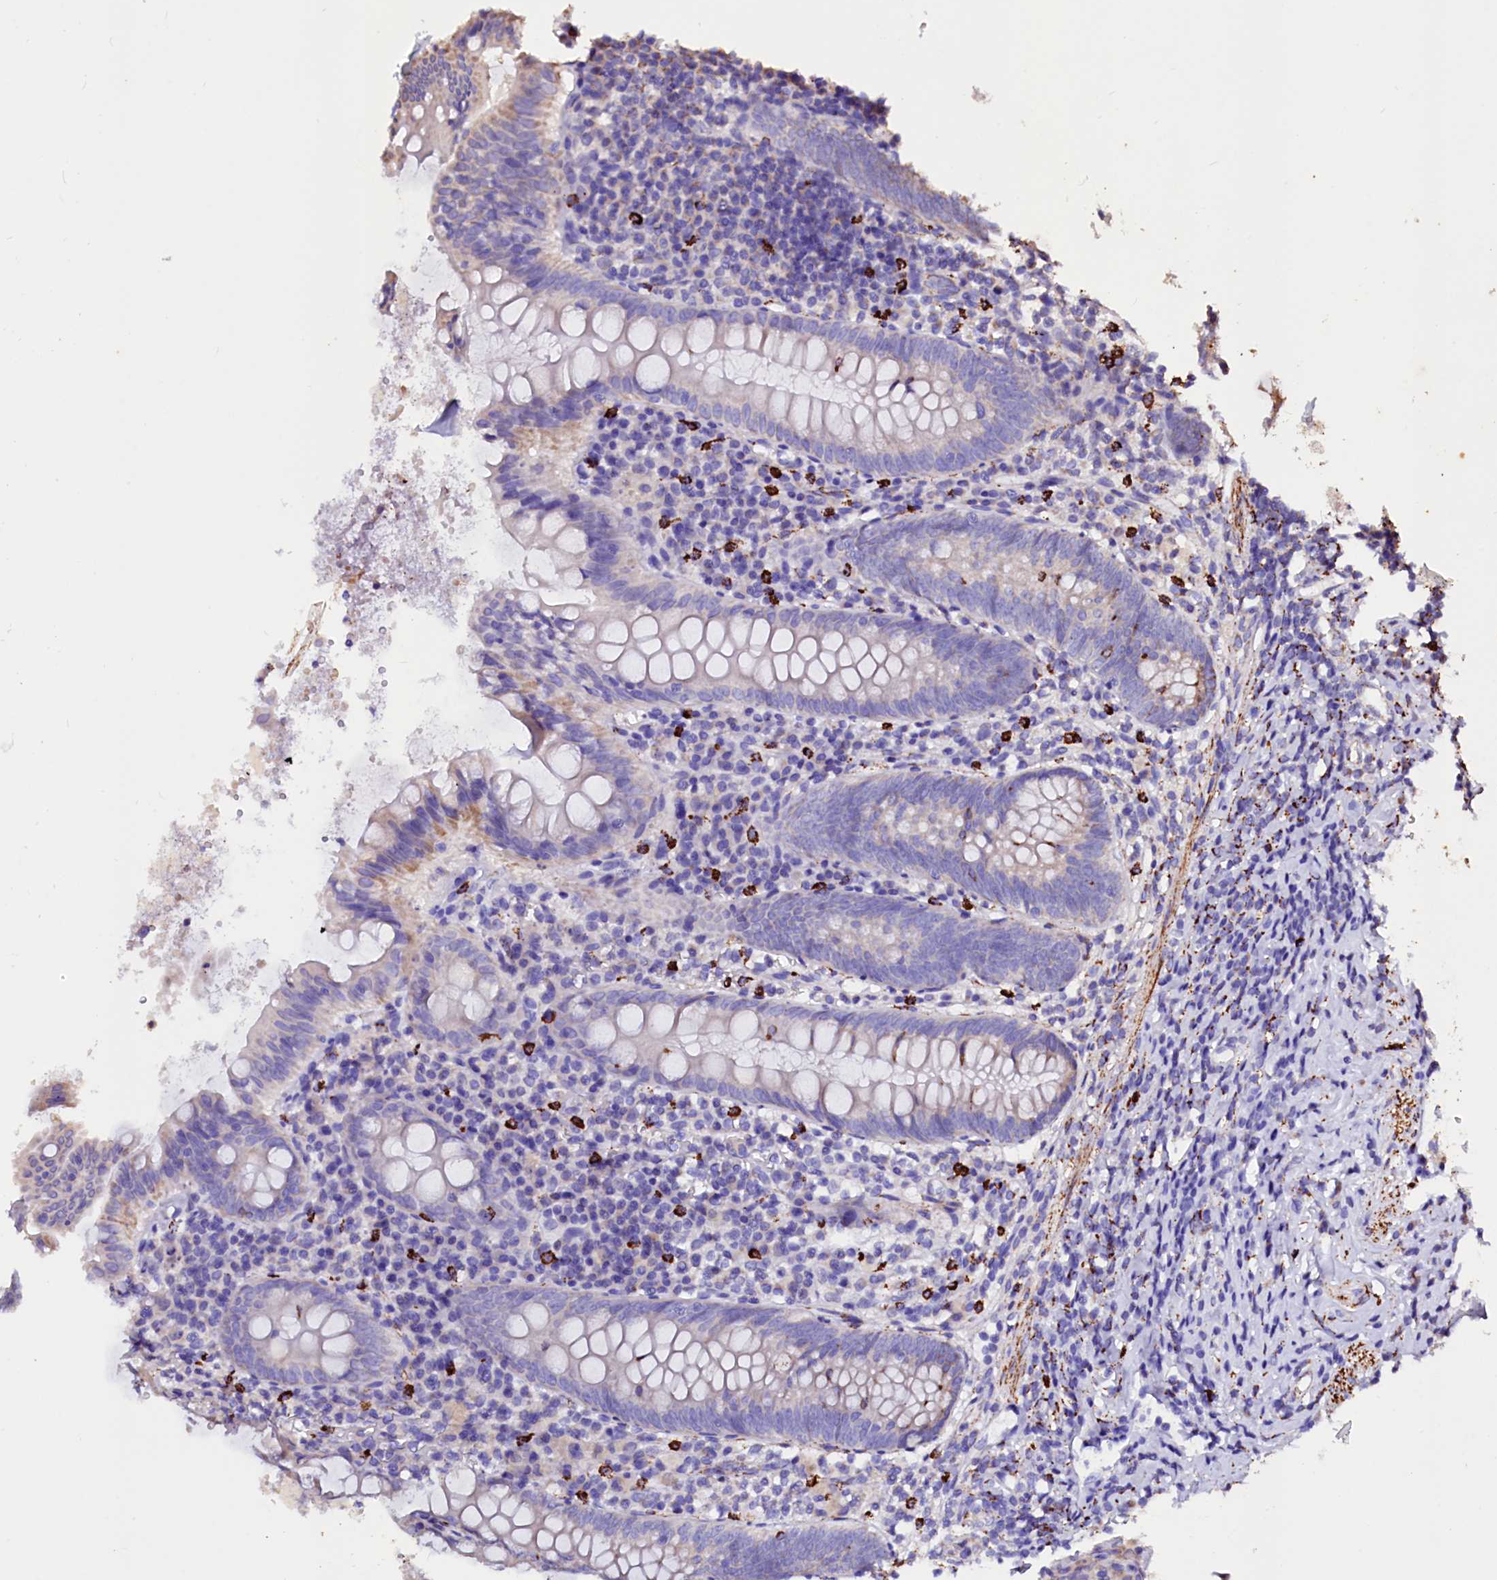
{"staining": {"intensity": "negative", "quantity": "none", "location": "none"}, "tissue": "appendix", "cell_type": "Glandular cells", "image_type": "normal", "snomed": [{"axis": "morphology", "description": "Normal tissue, NOS"}, {"axis": "topography", "description": "Appendix"}], "caption": "Human appendix stained for a protein using immunohistochemistry exhibits no staining in glandular cells.", "gene": "MAOB", "patient": {"sex": "female", "age": 54}}